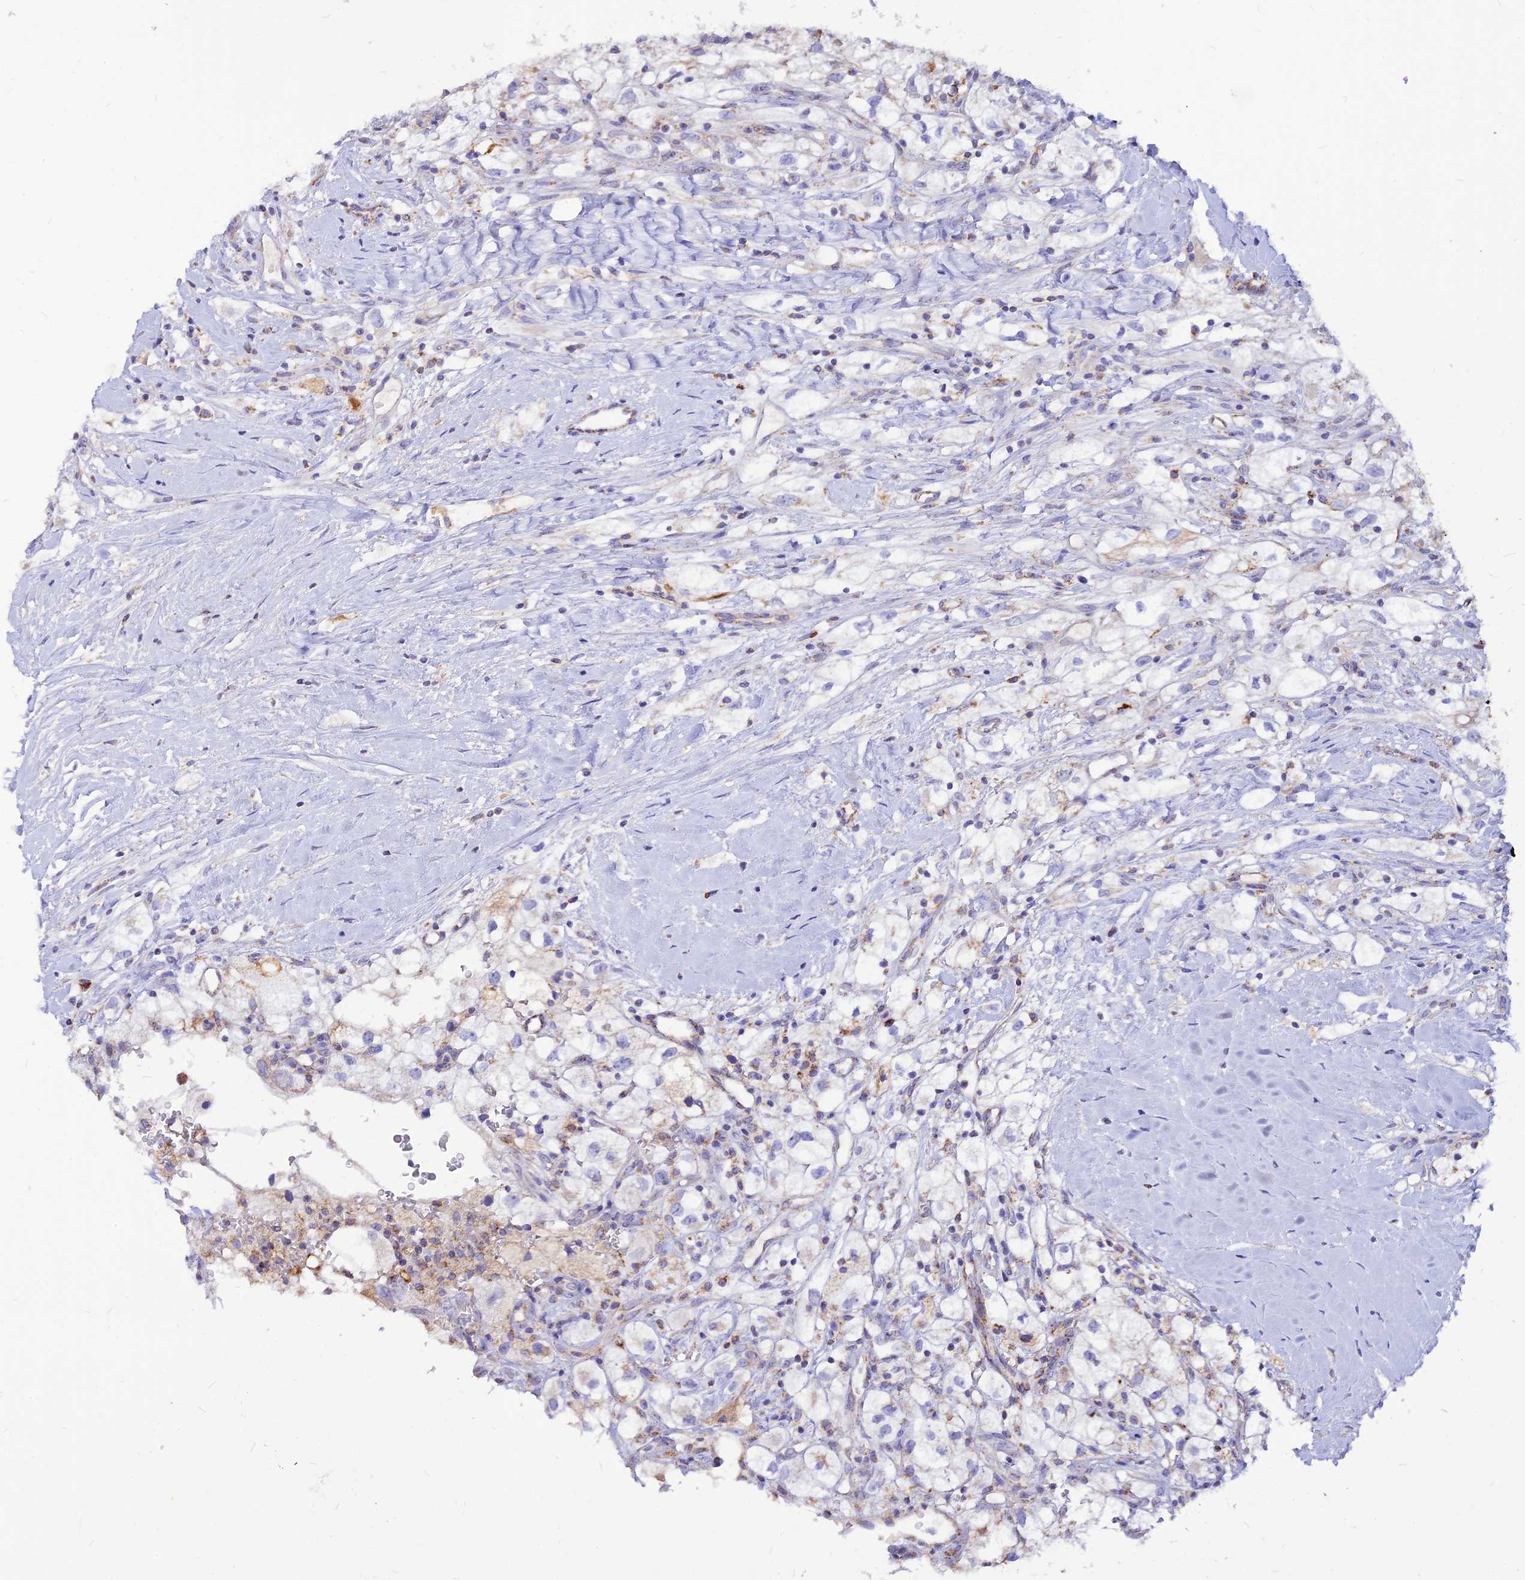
{"staining": {"intensity": "weak", "quantity": "<25%", "location": "cytoplasmic/membranous"}, "tissue": "renal cancer", "cell_type": "Tumor cells", "image_type": "cancer", "snomed": [{"axis": "morphology", "description": "Adenocarcinoma, NOS"}, {"axis": "topography", "description": "Kidney"}], "caption": "Immunohistochemistry (IHC) histopathology image of renal cancer (adenocarcinoma) stained for a protein (brown), which shows no staining in tumor cells.", "gene": "ECI1", "patient": {"sex": "male", "age": 59}}